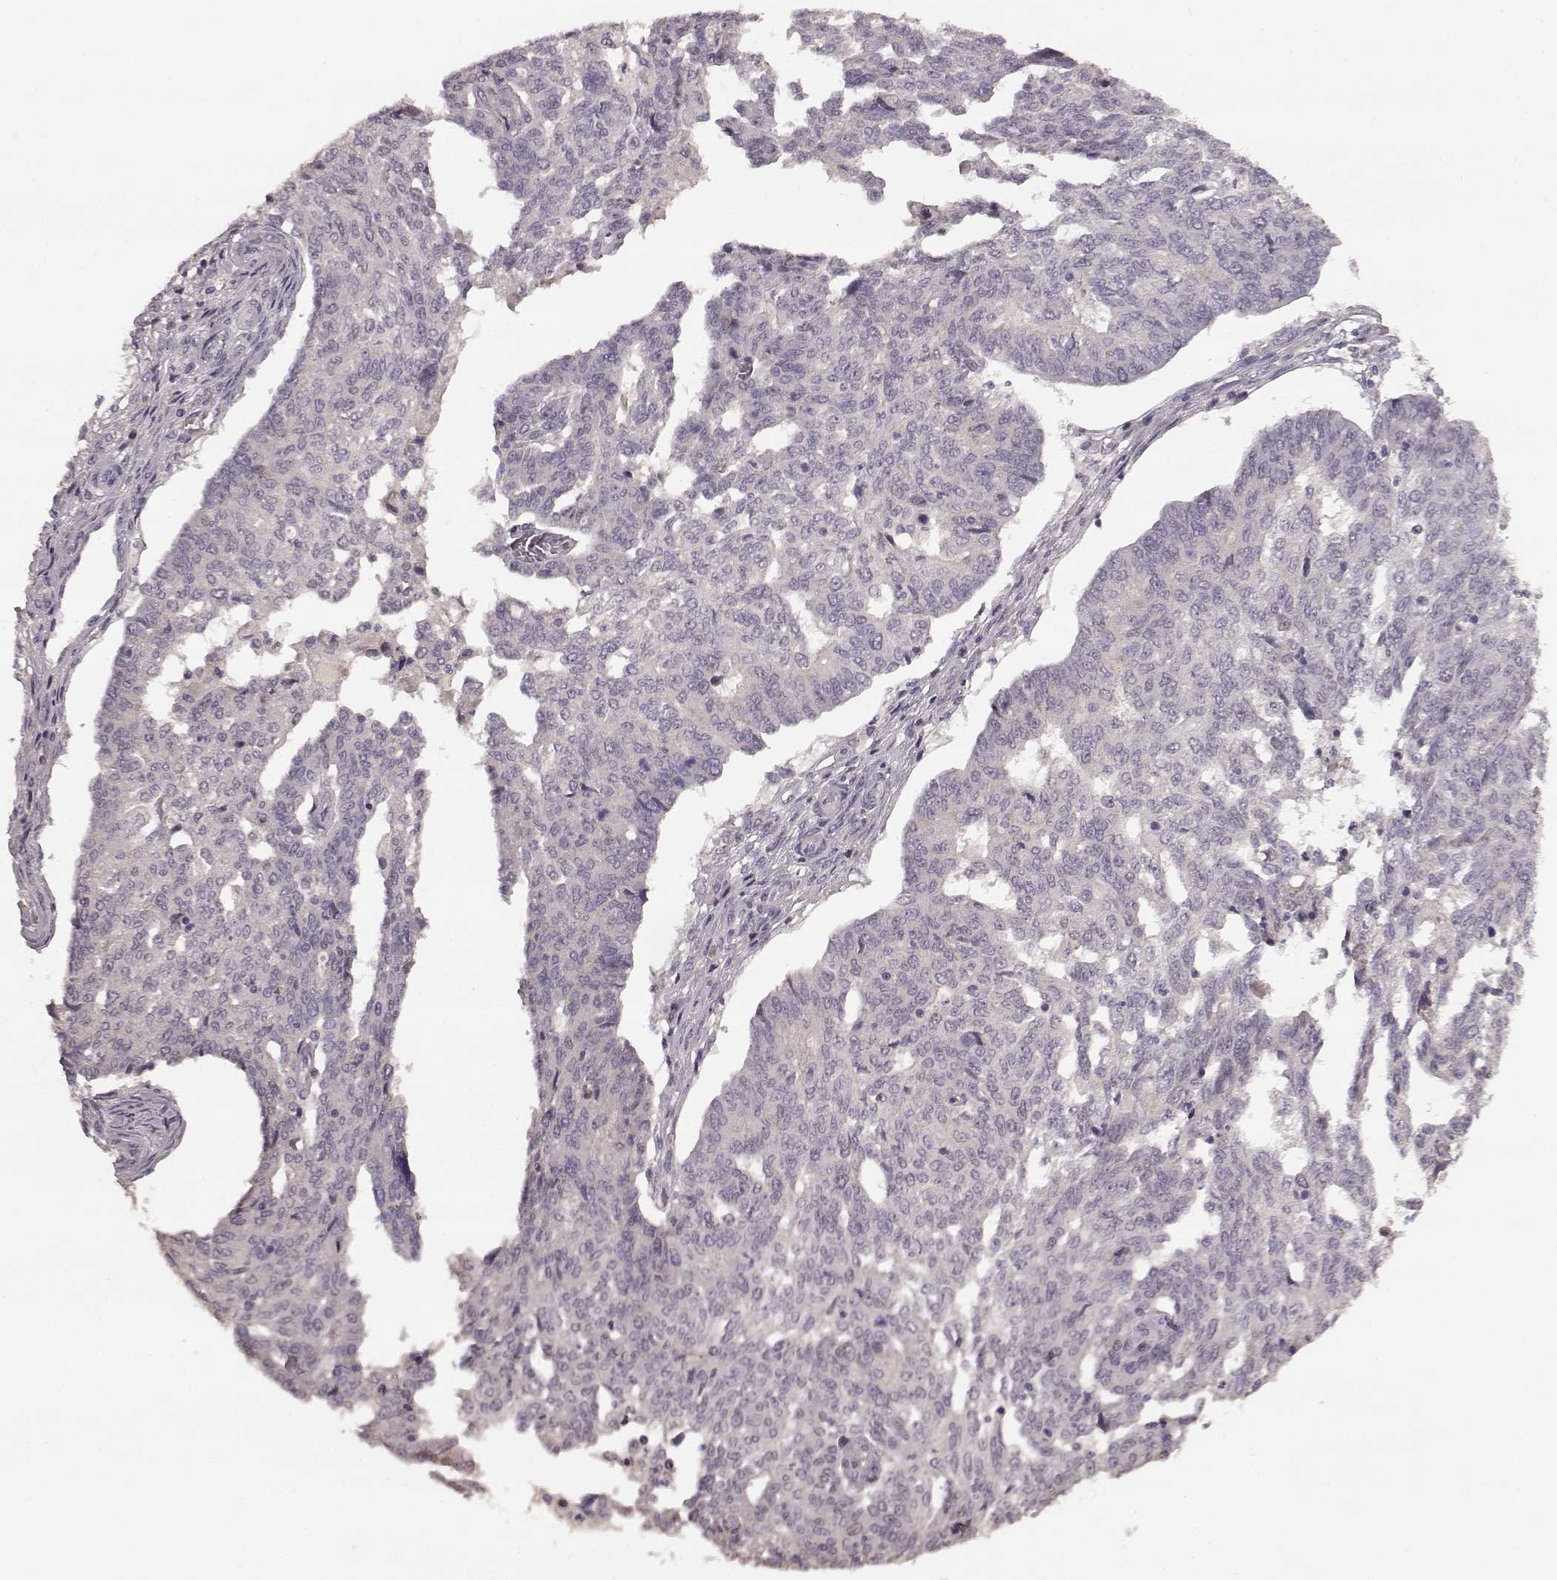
{"staining": {"intensity": "negative", "quantity": "none", "location": "none"}, "tissue": "ovarian cancer", "cell_type": "Tumor cells", "image_type": "cancer", "snomed": [{"axis": "morphology", "description": "Cystadenocarcinoma, serous, NOS"}, {"axis": "topography", "description": "Ovary"}], "caption": "Tumor cells show no significant protein positivity in ovarian serous cystadenocarcinoma.", "gene": "SLC52A3", "patient": {"sex": "female", "age": 67}}